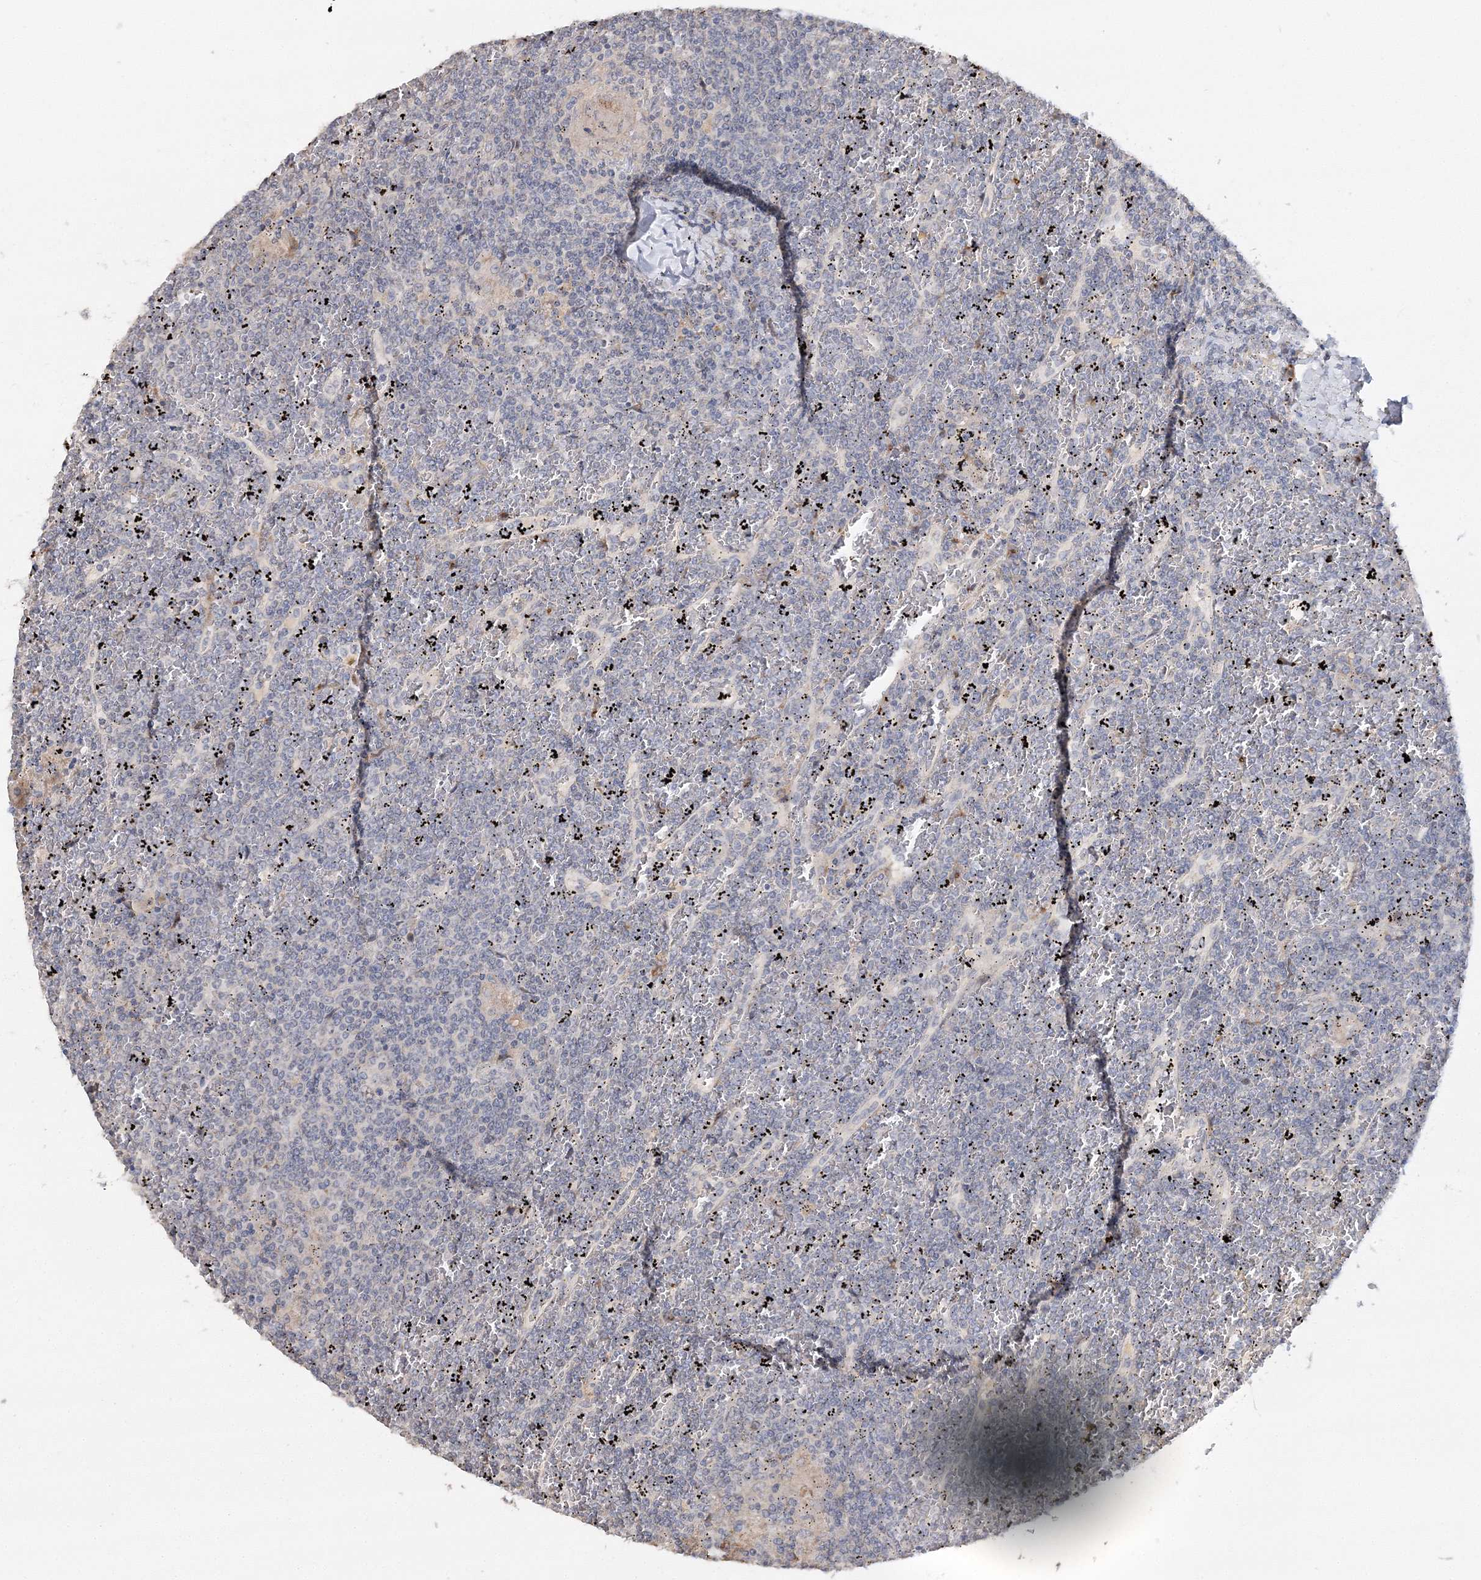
{"staining": {"intensity": "negative", "quantity": "none", "location": "none"}, "tissue": "lymphoma", "cell_type": "Tumor cells", "image_type": "cancer", "snomed": [{"axis": "morphology", "description": "Malignant lymphoma, non-Hodgkin's type, Low grade"}, {"axis": "topography", "description": "Spleen"}], "caption": "The histopathology image exhibits no staining of tumor cells in malignant lymphoma, non-Hodgkin's type (low-grade).", "gene": "GJB5", "patient": {"sex": "female", "age": 19}}